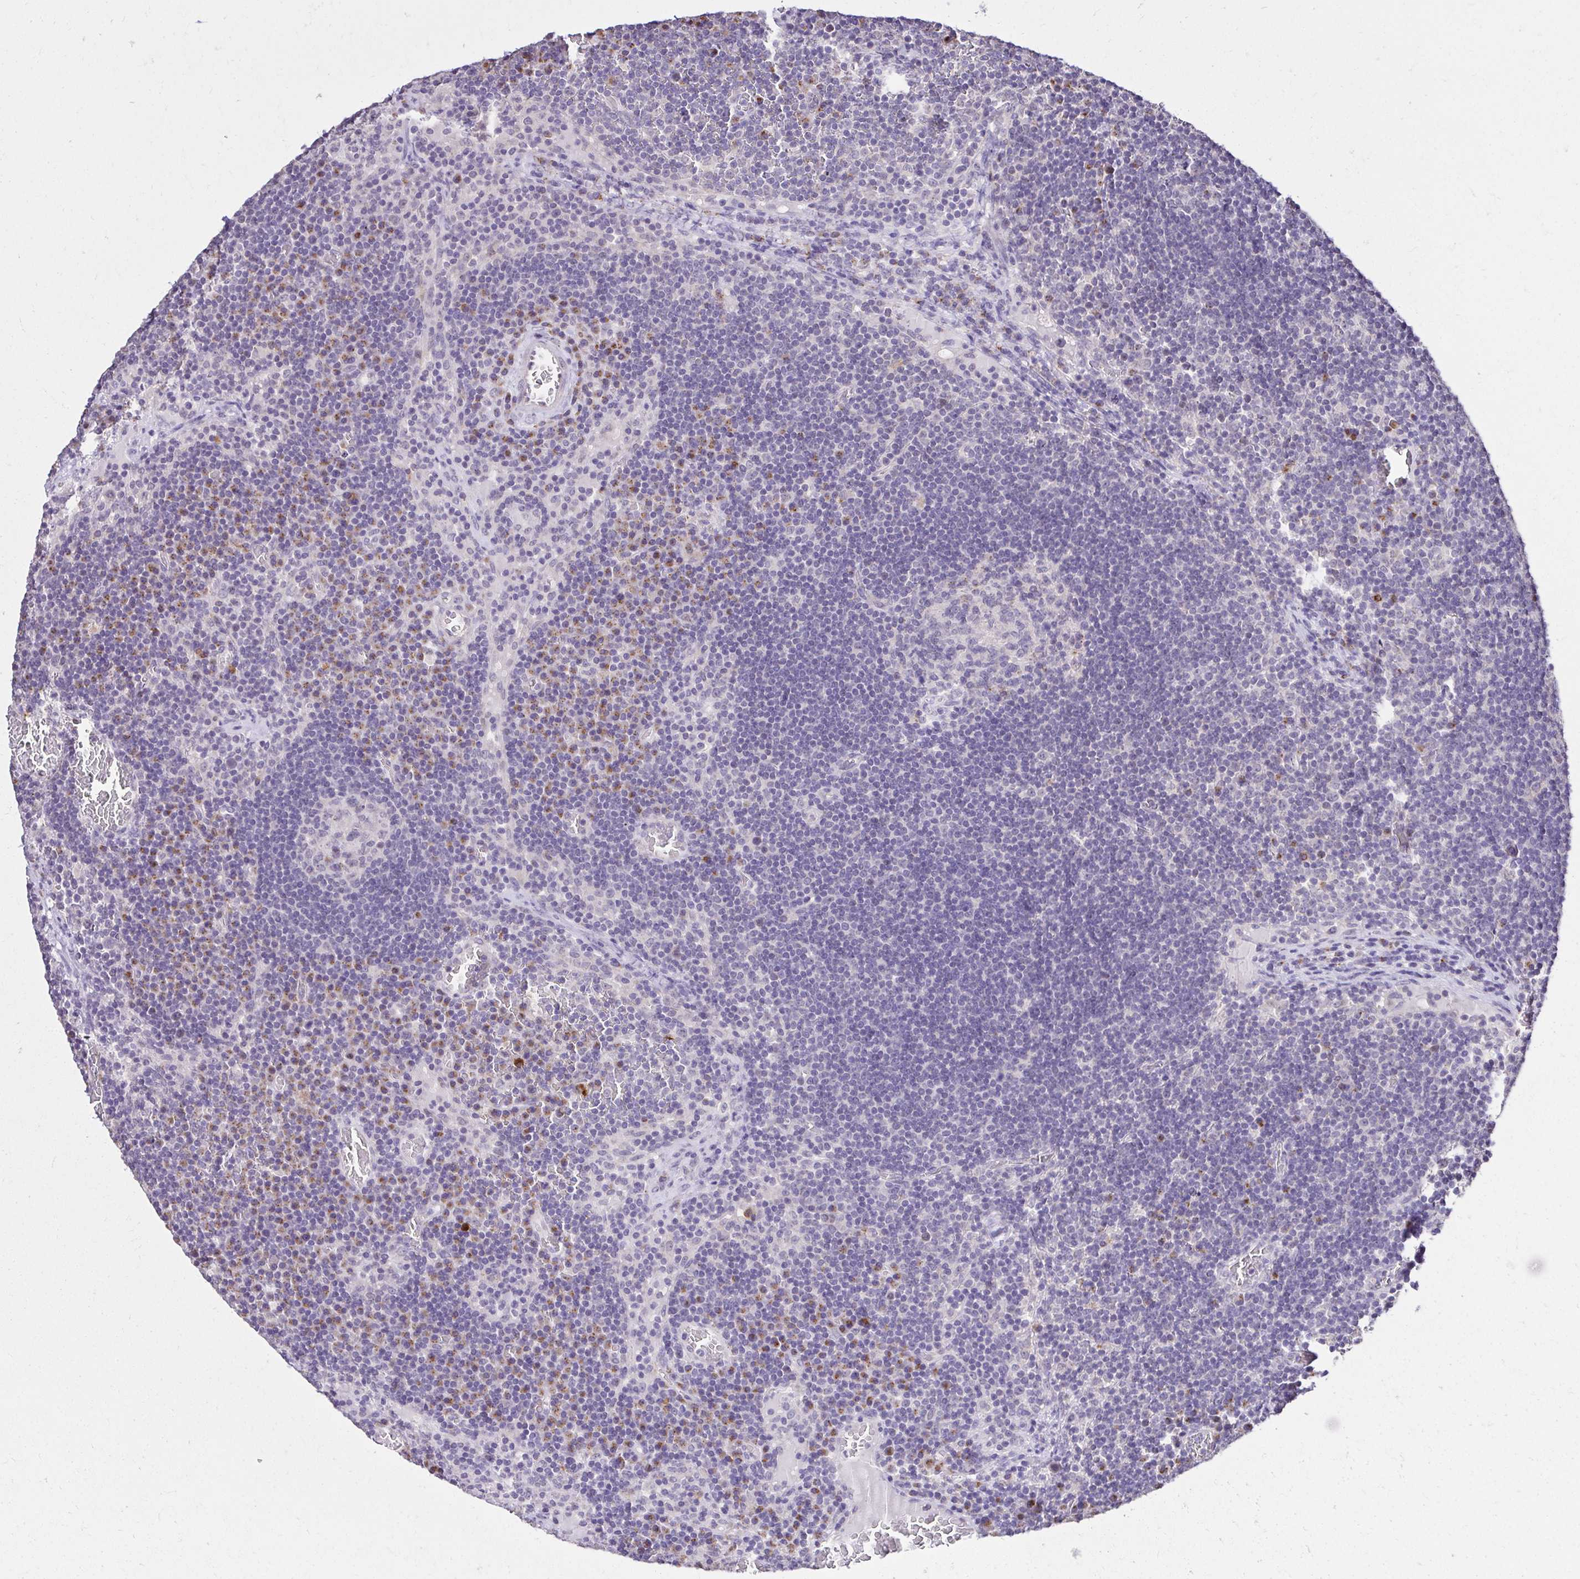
{"staining": {"intensity": "negative", "quantity": "none", "location": "none"}, "tissue": "lymph node", "cell_type": "Germinal center cells", "image_type": "normal", "snomed": [{"axis": "morphology", "description": "Normal tissue, NOS"}, {"axis": "topography", "description": "Lymph node"}], "caption": "Unremarkable lymph node was stained to show a protein in brown. There is no significant staining in germinal center cells. (Stains: DAB (3,3'-diaminobenzidine) immunohistochemistry (IHC) with hematoxylin counter stain, Microscopy: brightfield microscopy at high magnification).", "gene": "KIAA1210", "patient": {"sex": "male", "age": 67}}